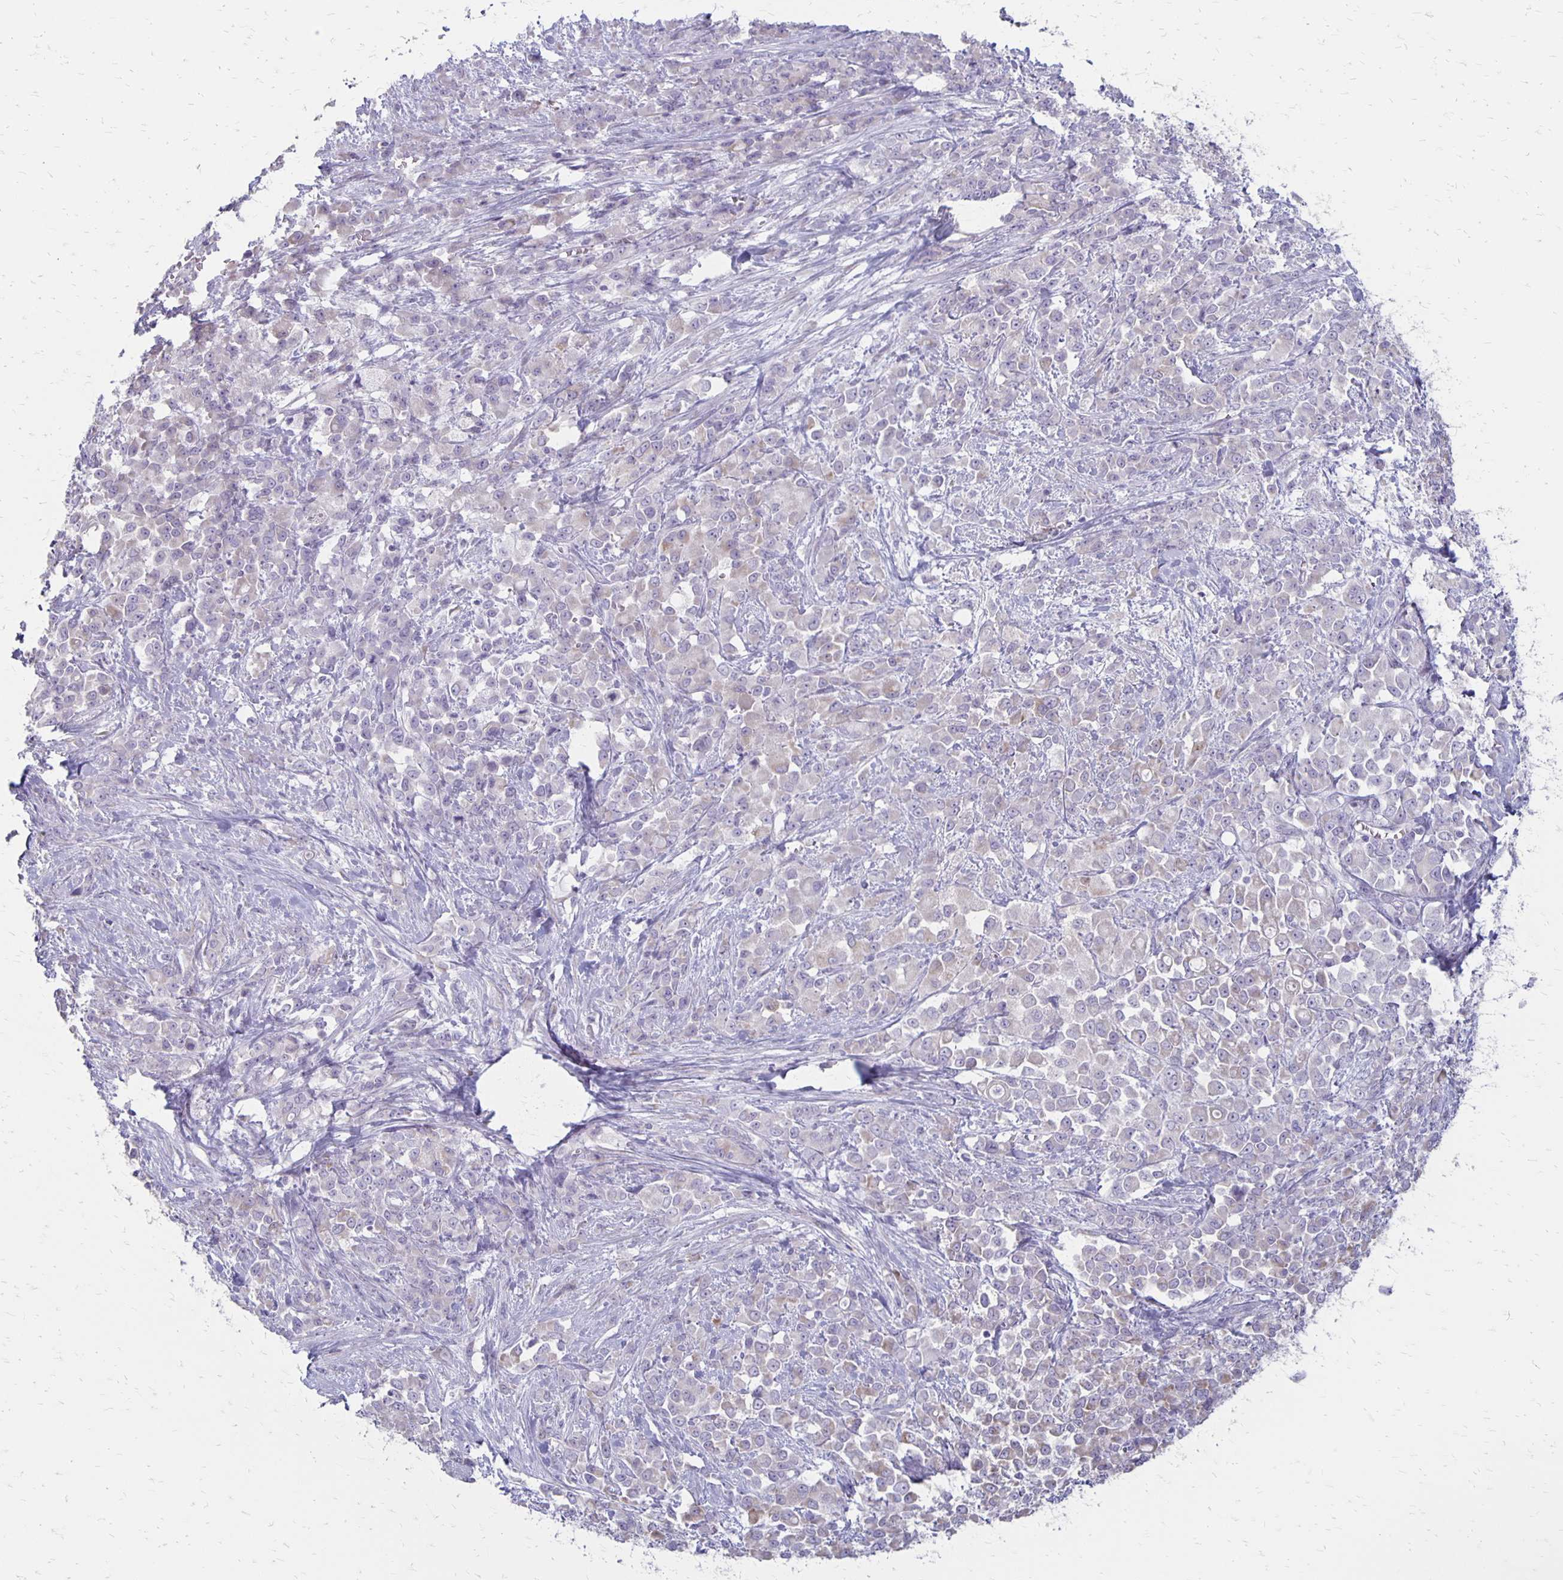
{"staining": {"intensity": "negative", "quantity": "none", "location": "none"}, "tissue": "stomach cancer", "cell_type": "Tumor cells", "image_type": "cancer", "snomed": [{"axis": "morphology", "description": "Adenocarcinoma, NOS"}, {"axis": "topography", "description": "Stomach"}], "caption": "This is an IHC histopathology image of stomach cancer (adenocarcinoma). There is no positivity in tumor cells.", "gene": "HOMER1", "patient": {"sex": "female", "age": 76}}